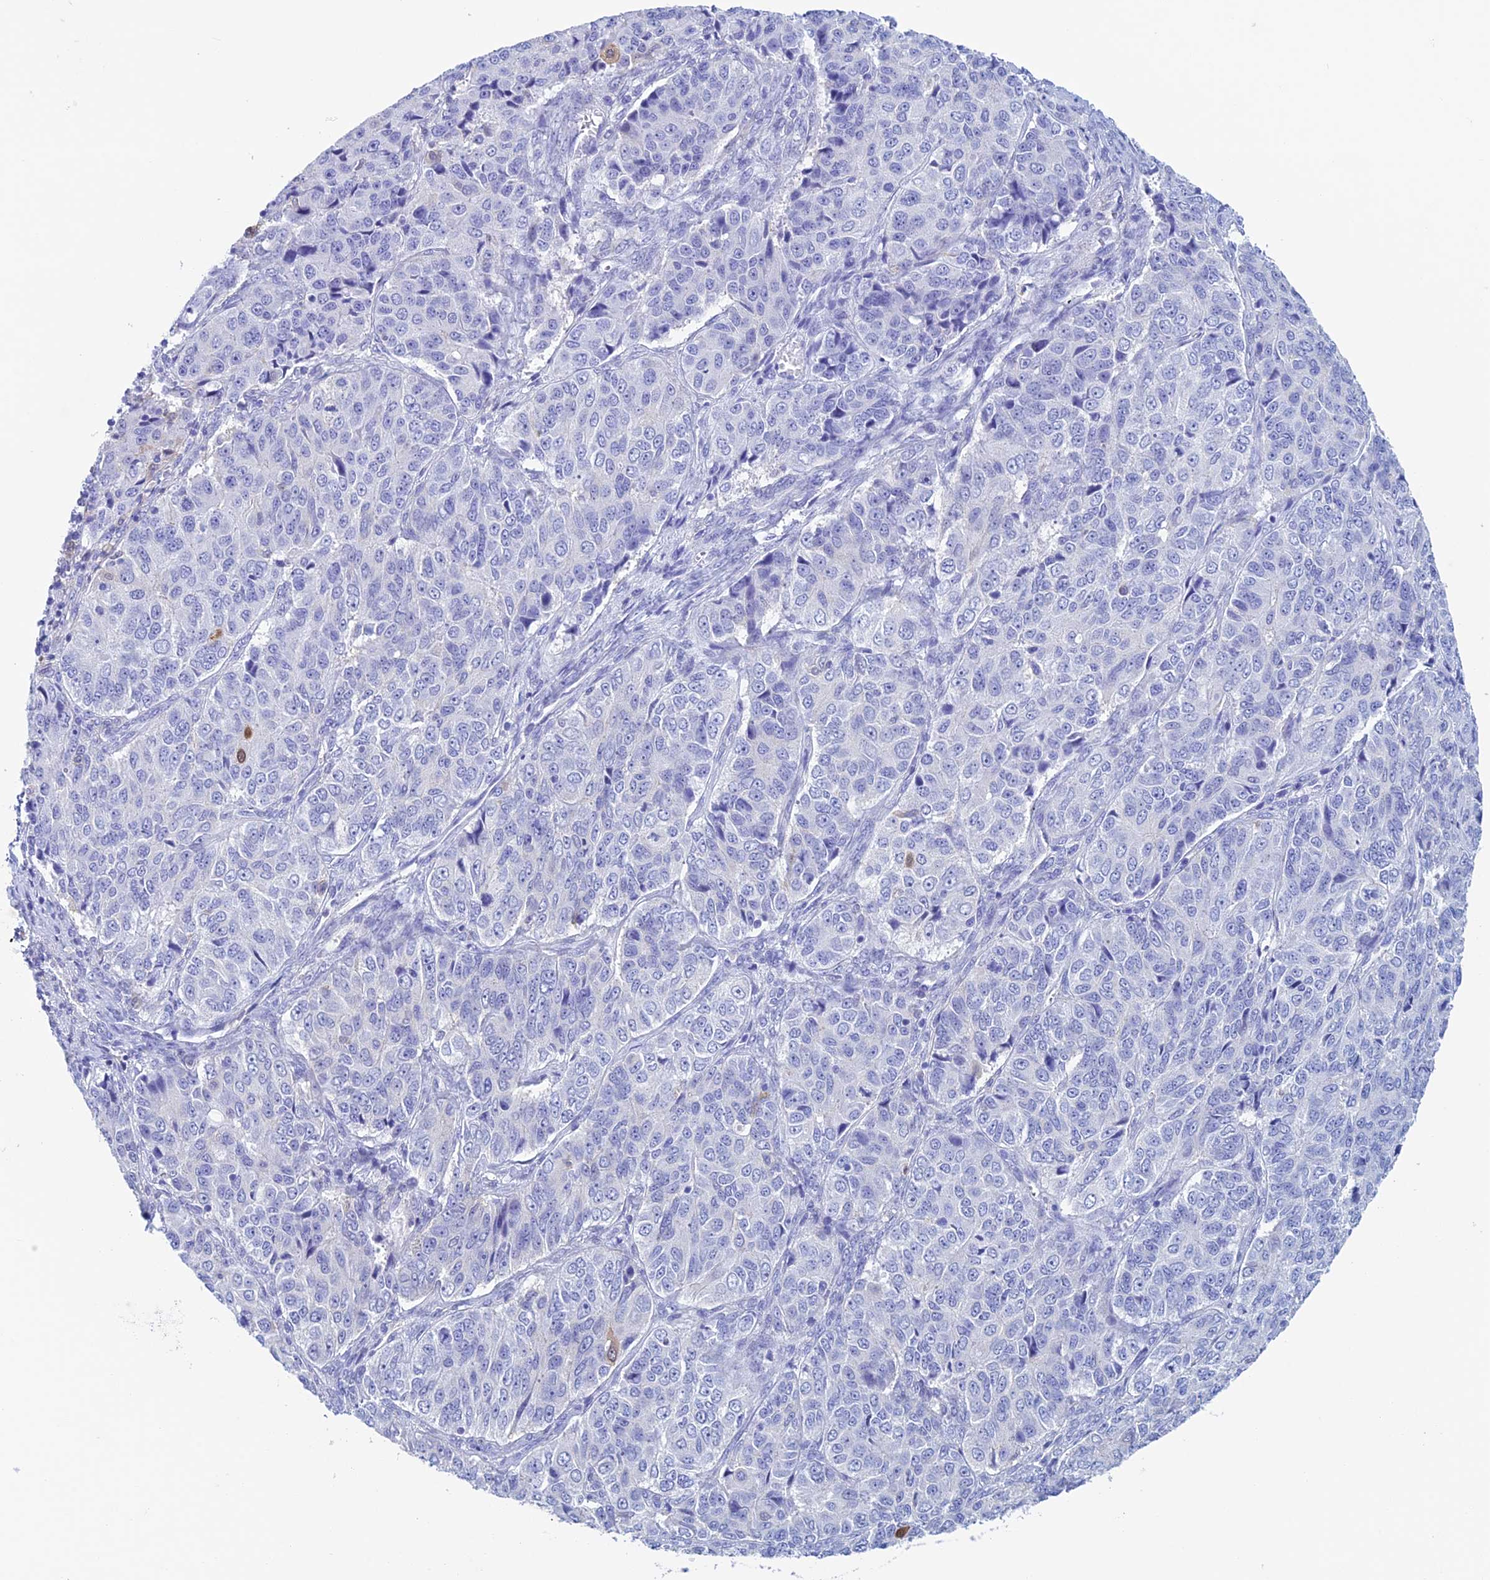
{"staining": {"intensity": "negative", "quantity": "none", "location": "none"}, "tissue": "ovarian cancer", "cell_type": "Tumor cells", "image_type": "cancer", "snomed": [{"axis": "morphology", "description": "Carcinoma, endometroid"}, {"axis": "topography", "description": "Ovary"}], "caption": "Photomicrograph shows no protein staining in tumor cells of endometroid carcinoma (ovarian) tissue.", "gene": "KCNK17", "patient": {"sex": "female", "age": 51}}